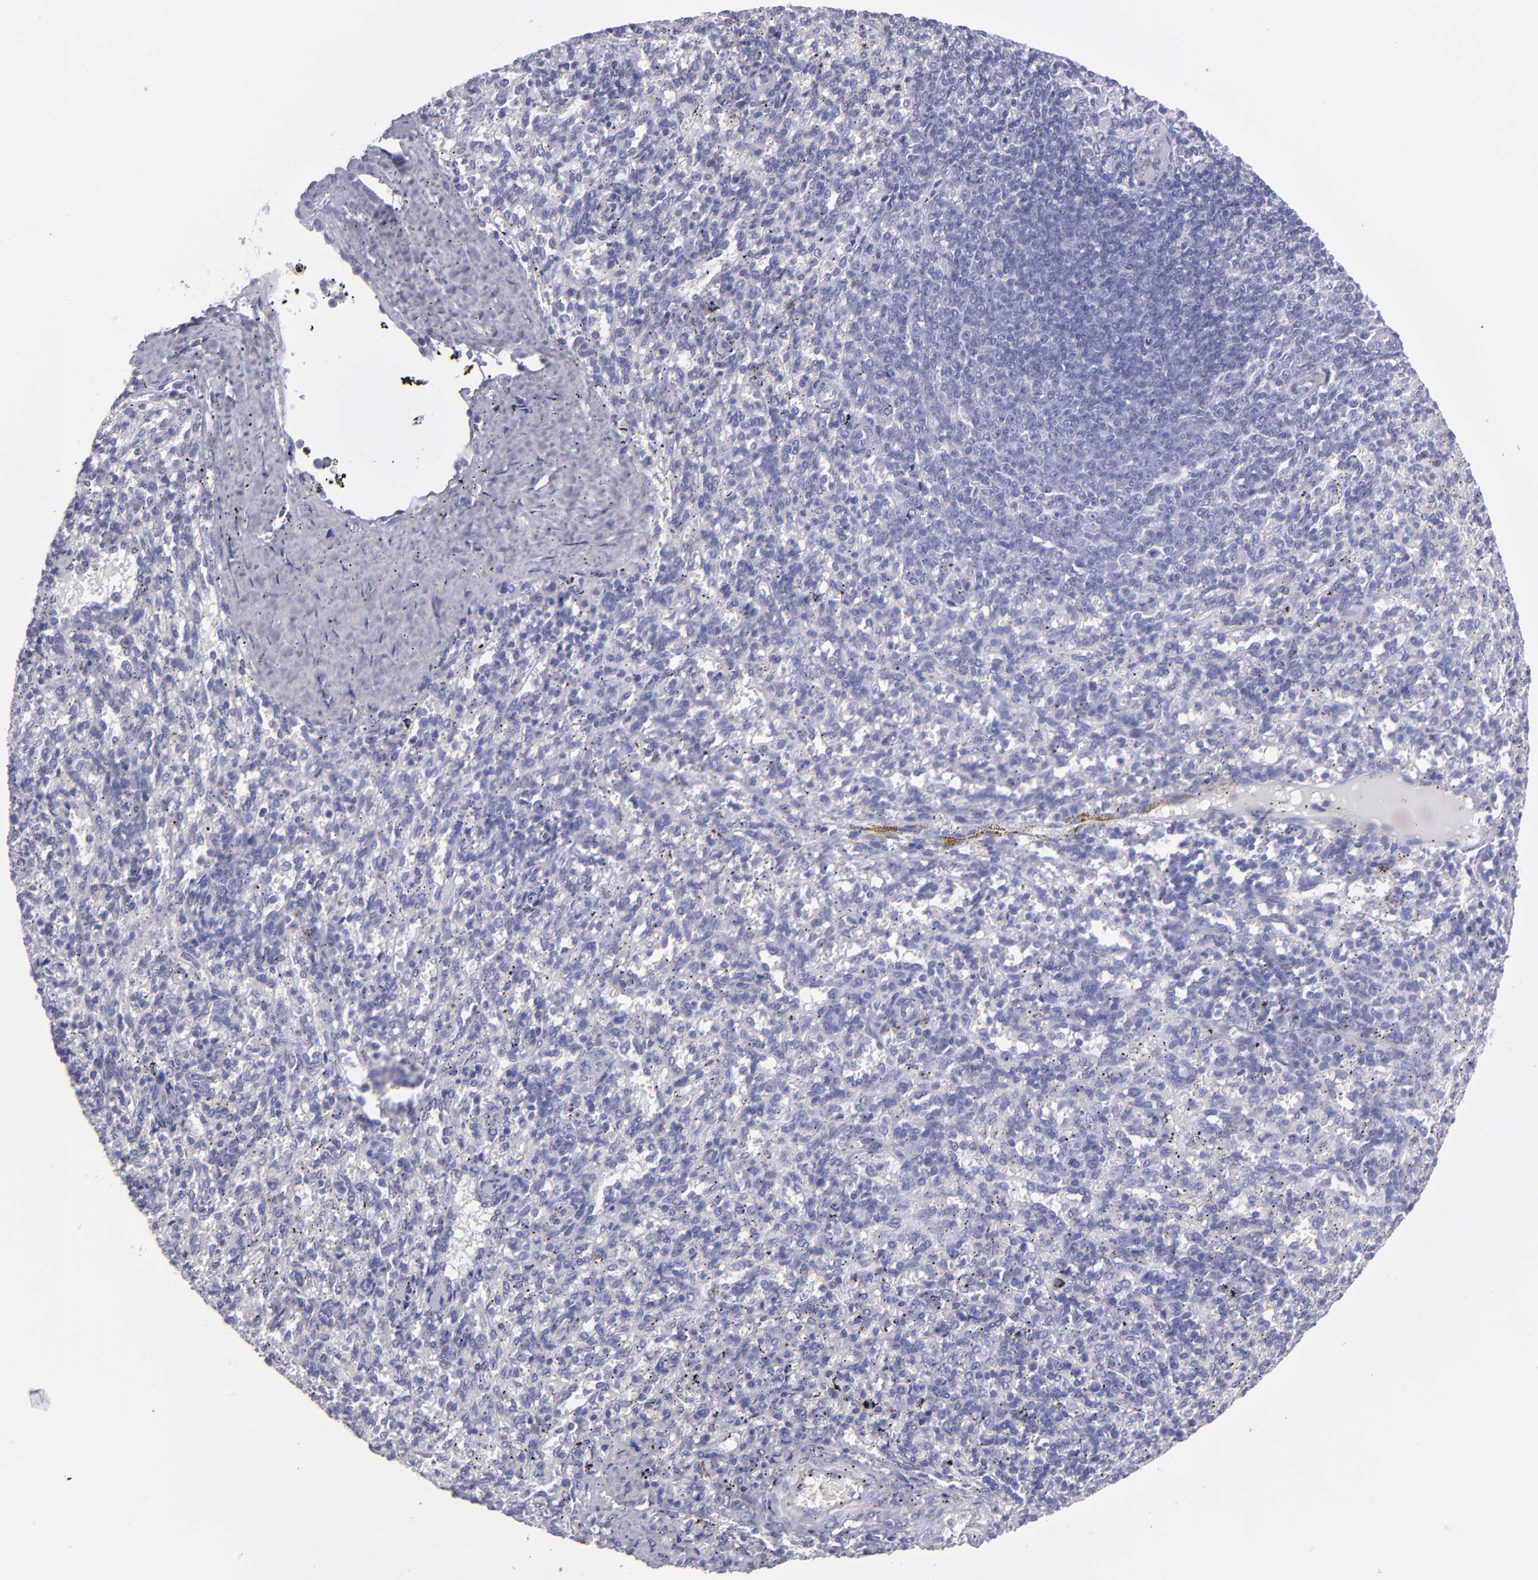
{"staining": {"intensity": "negative", "quantity": "none", "location": "none"}, "tissue": "spleen", "cell_type": "Cells in red pulp", "image_type": "normal", "snomed": [{"axis": "morphology", "description": "Normal tissue, NOS"}, {"axis": "topography", "description": "Spleen"}], "caption": "High power microscopy histopathology image of an immunohistochemistry photomicrograph of normal spleen, revealing no significant staining in cells in red pulp. (Immunohistochemistry (ihc), brightfield microscopy, high magnification).", "gene": "TG", "patient": {"sex": "female", "age": 10}}